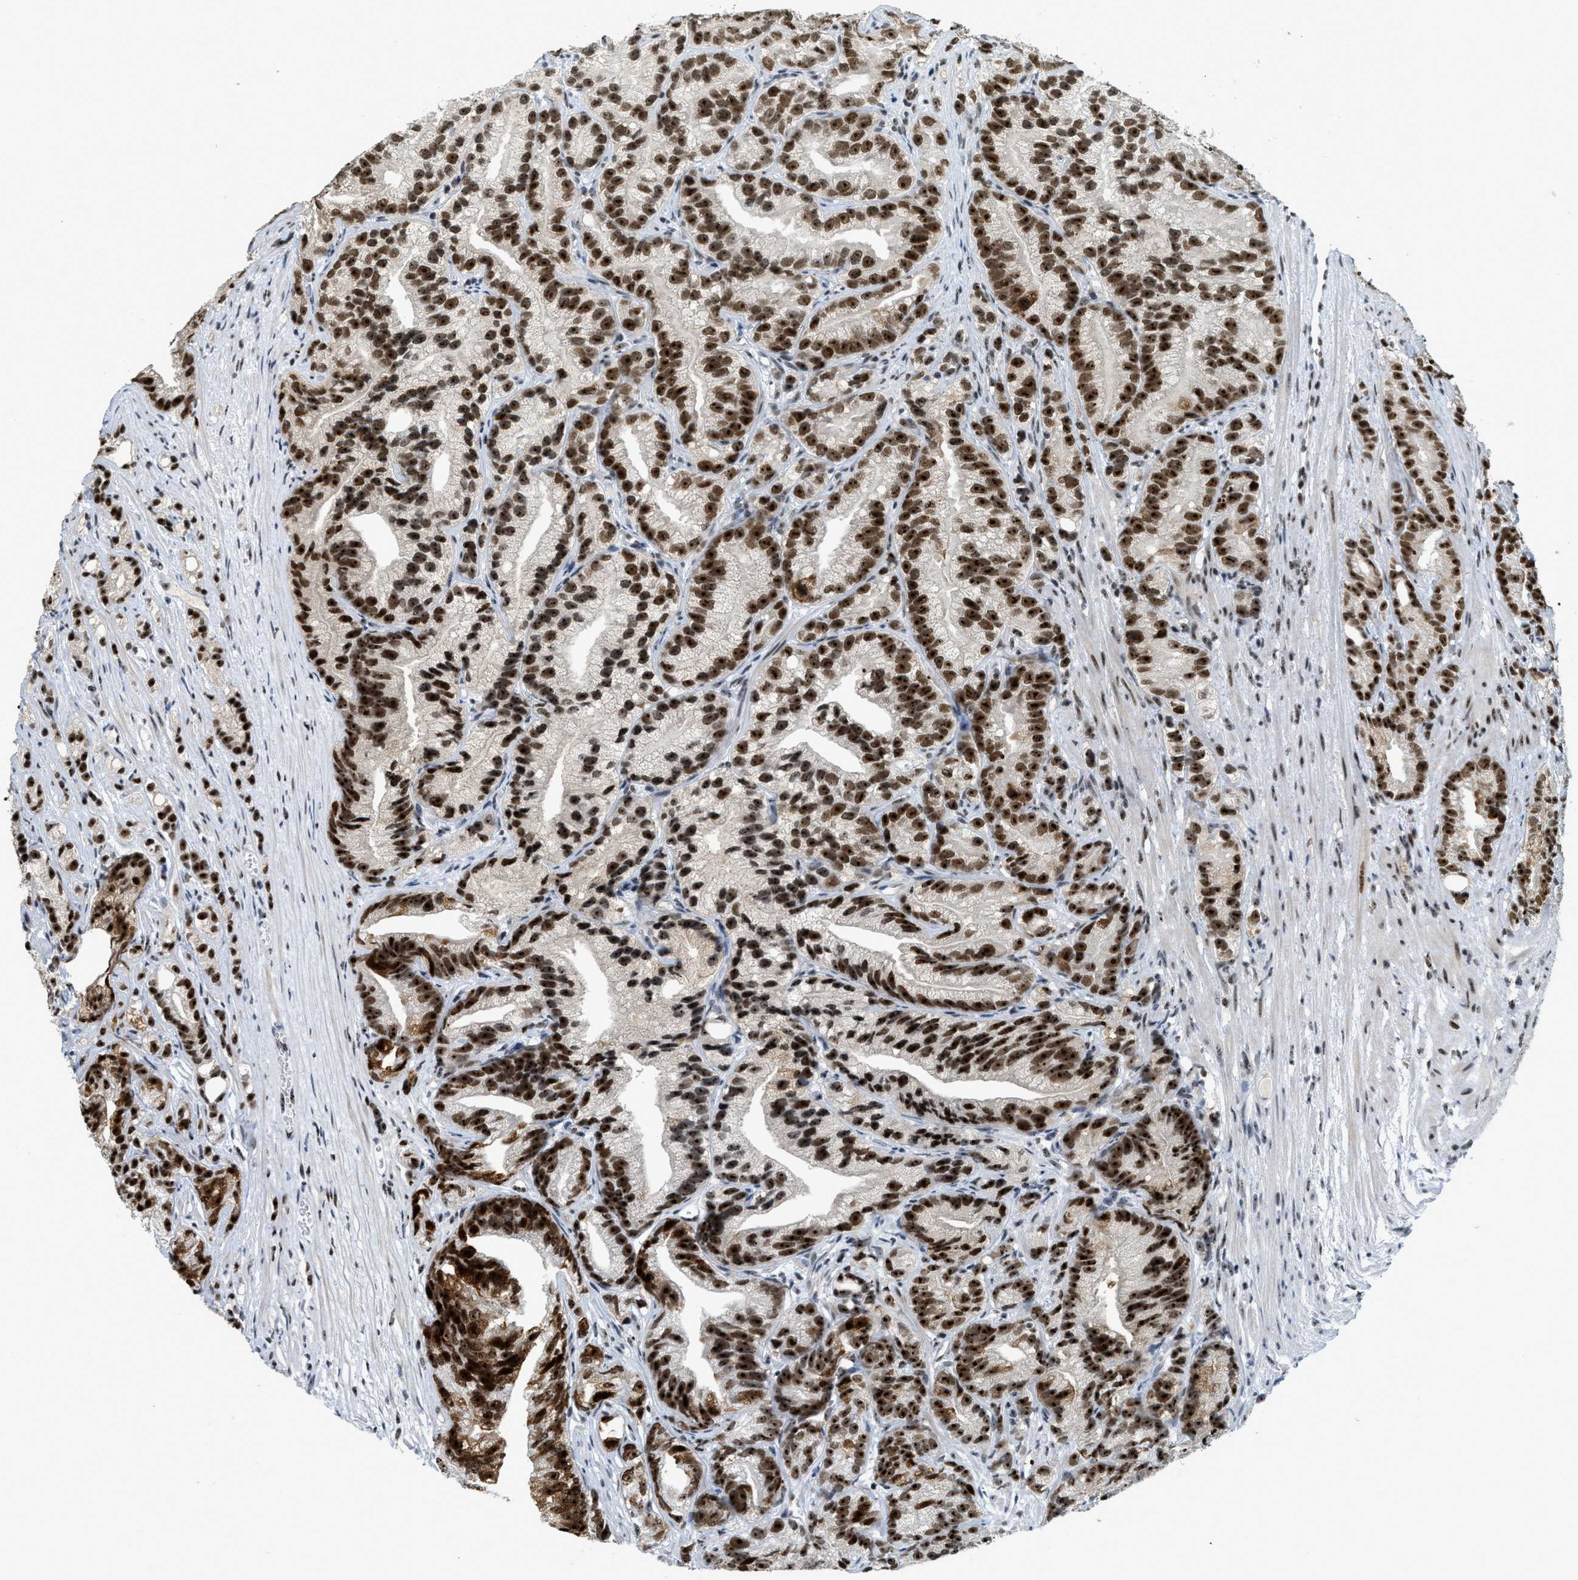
{"staining": {"intensity": "strong", "quantity": ">75%", "location": "nuclear"}, "tissue": "prostate cancer", "cell_type": "Tumor cells", "image_type": "cancer", "snomed": [{"axis": "morphology", "description": "Adenocarcinoma, Low grade"}, {"axis": "topography", "description": "Prostate"}], "caption": "Protein staining demonstrates strong nuclear staining in approximately >75% of tumor cells in prostate low-grade adenocarcinoma. The protein is shown in brown color, while the nuclei are stained blue.", "gene": "URB1", "patient": {"sex": "male", "age": 89}}